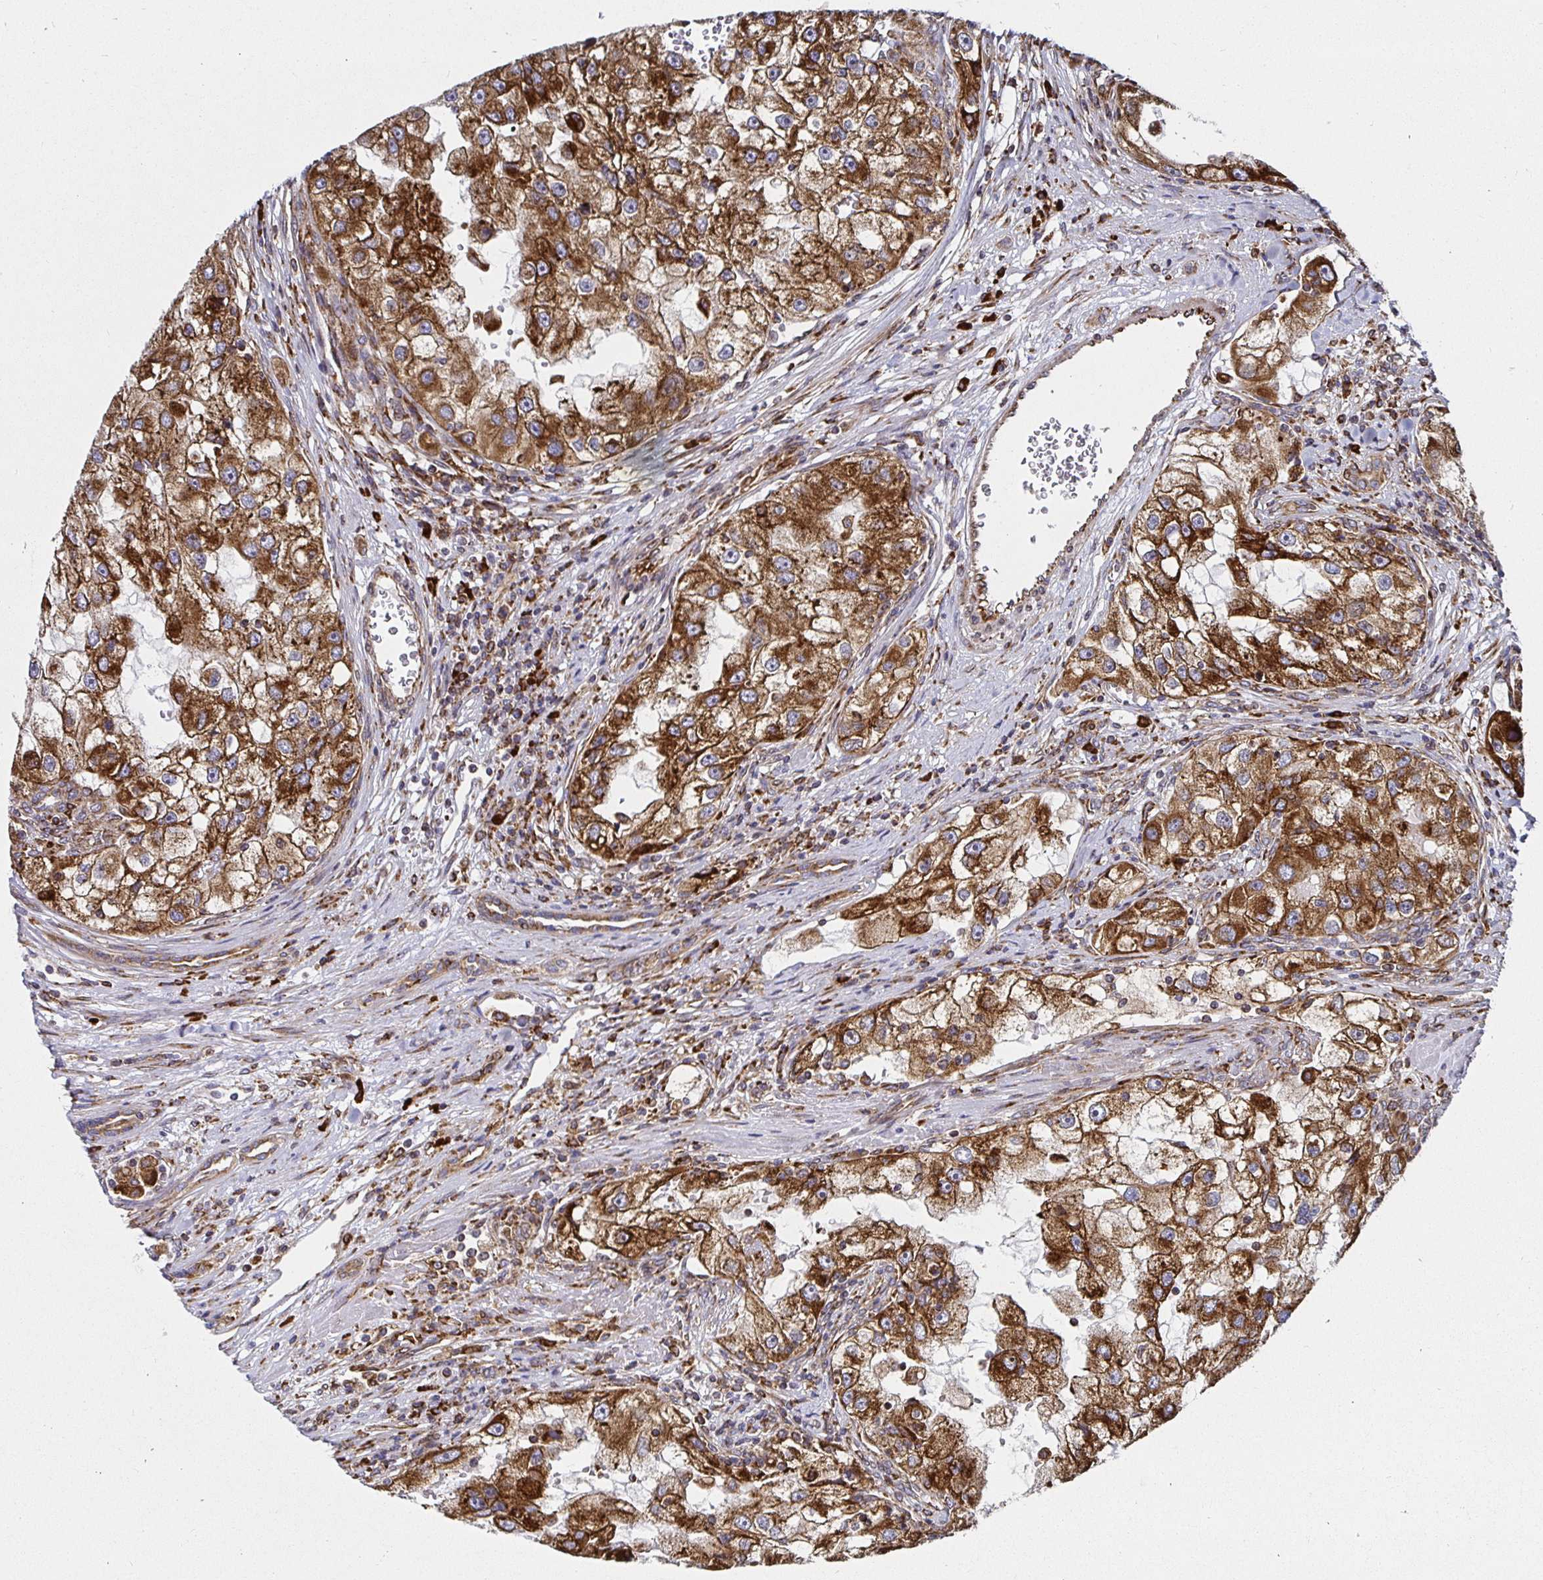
{"staining": {"intensity": "strong", "quantity": ">75%", "location": "cytoplasmic/membranous"}, "tissue": "renal cancer", "cell_type": "Tumor cells", "image_type": "cancer", "snomed": [{"axis": "morphology", "description": "Adenocarcinoma, NOS"}, {"axis": "topography", "description": "Kidney"}], "caption": "Immunohistochemical staining of human renal cancer (adenocarcinoma) shows strong cytoplasmic/membranous protein positivity in about >75% of tumor cells.", "gene": "SMYD3", "patient": {"sex": "male", "age": 63}}